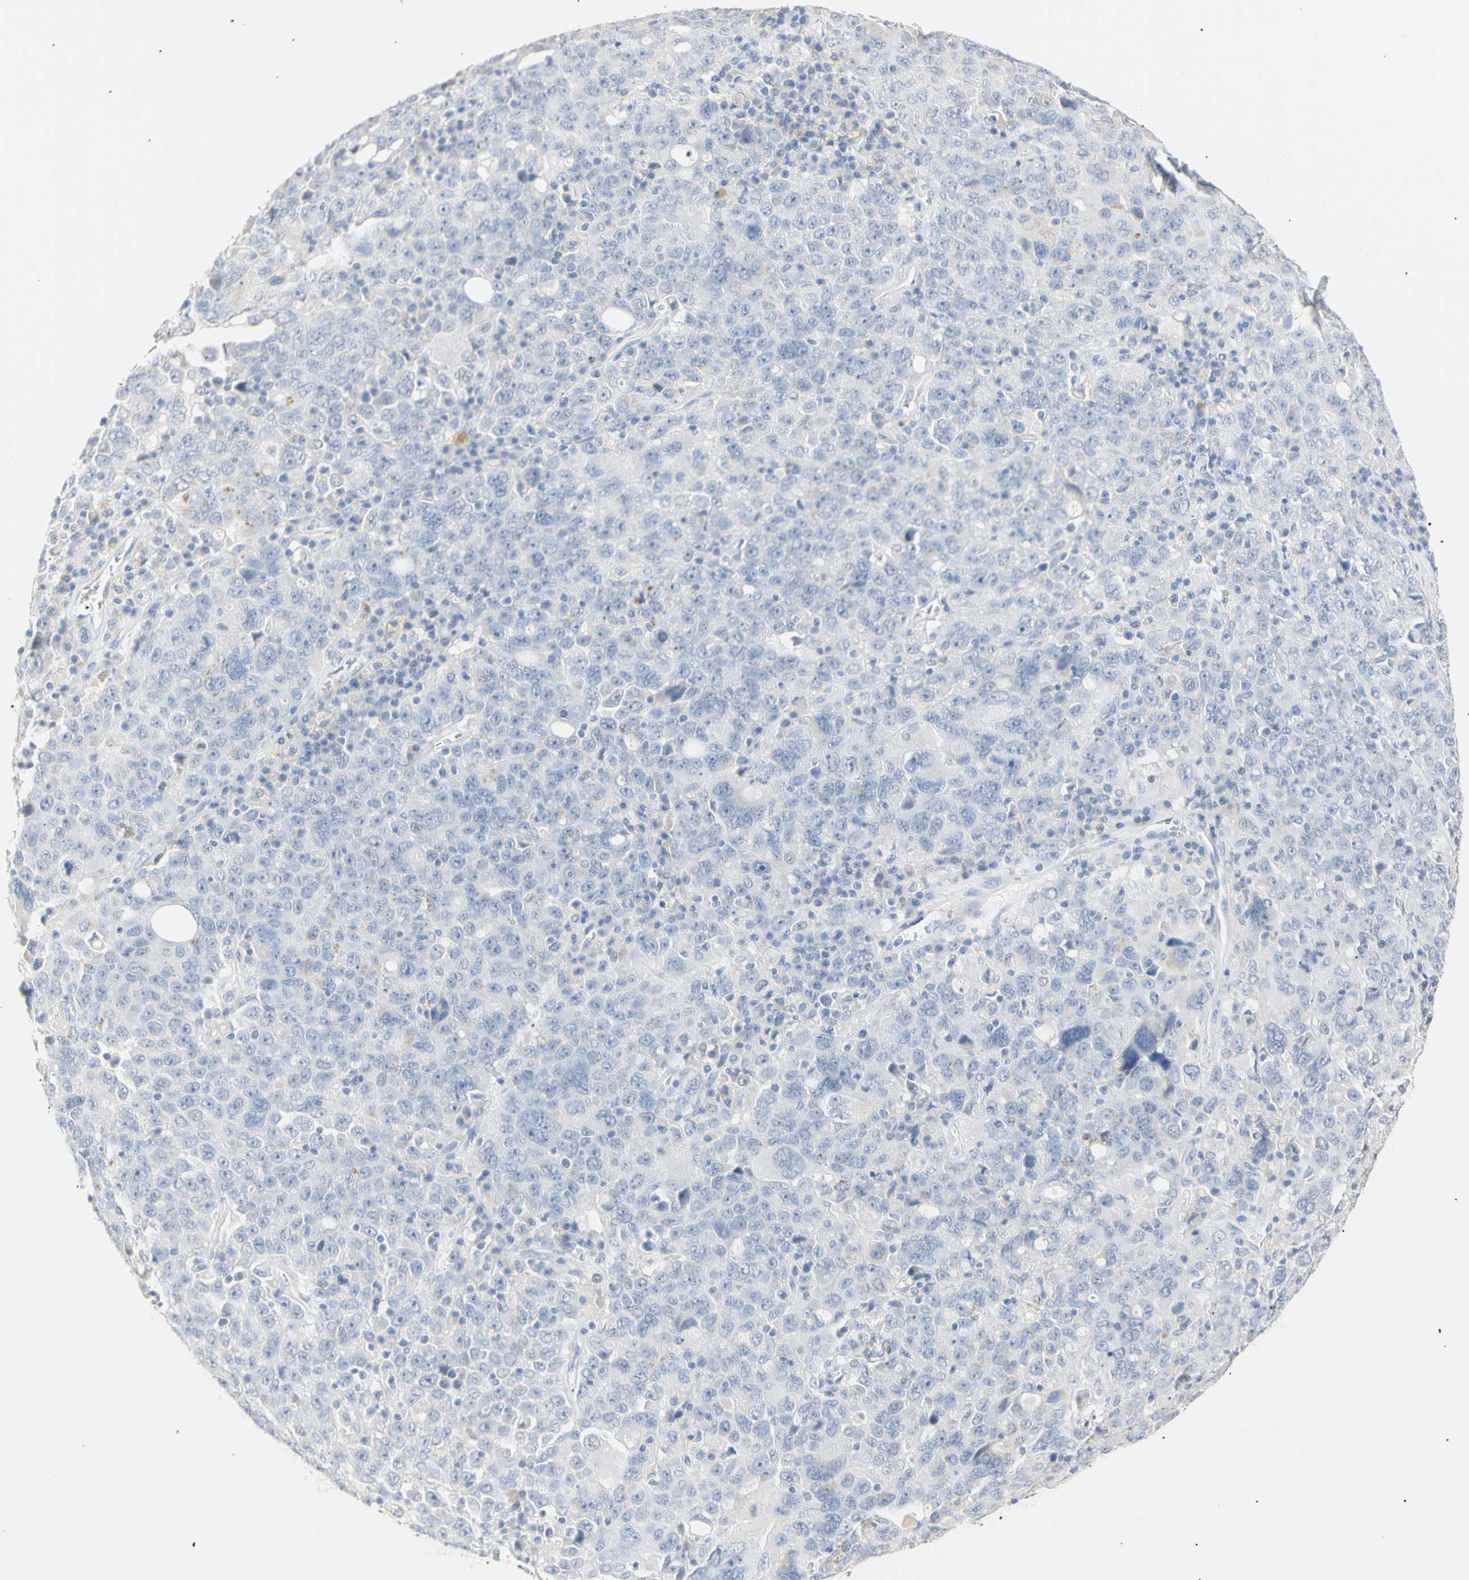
{"staining": {"intensity": "negative", "quantity": "none", "location": "none"}, "tissue": "ovarian cancer", "cell_type": "Tumor cells", "image_type": "cancer", "snomed": [{"axis": "morphology", "description": "Carcinoma, endometroid"}, {"axis": "topography", "description": "Ovary"}], "caption": "Tumor cells are negative for brown protein staining in ovarian cancer (endometroid carcinoma).", "gene": "B4GALNT3", "patient": {"sex": "female", "age": 62}}